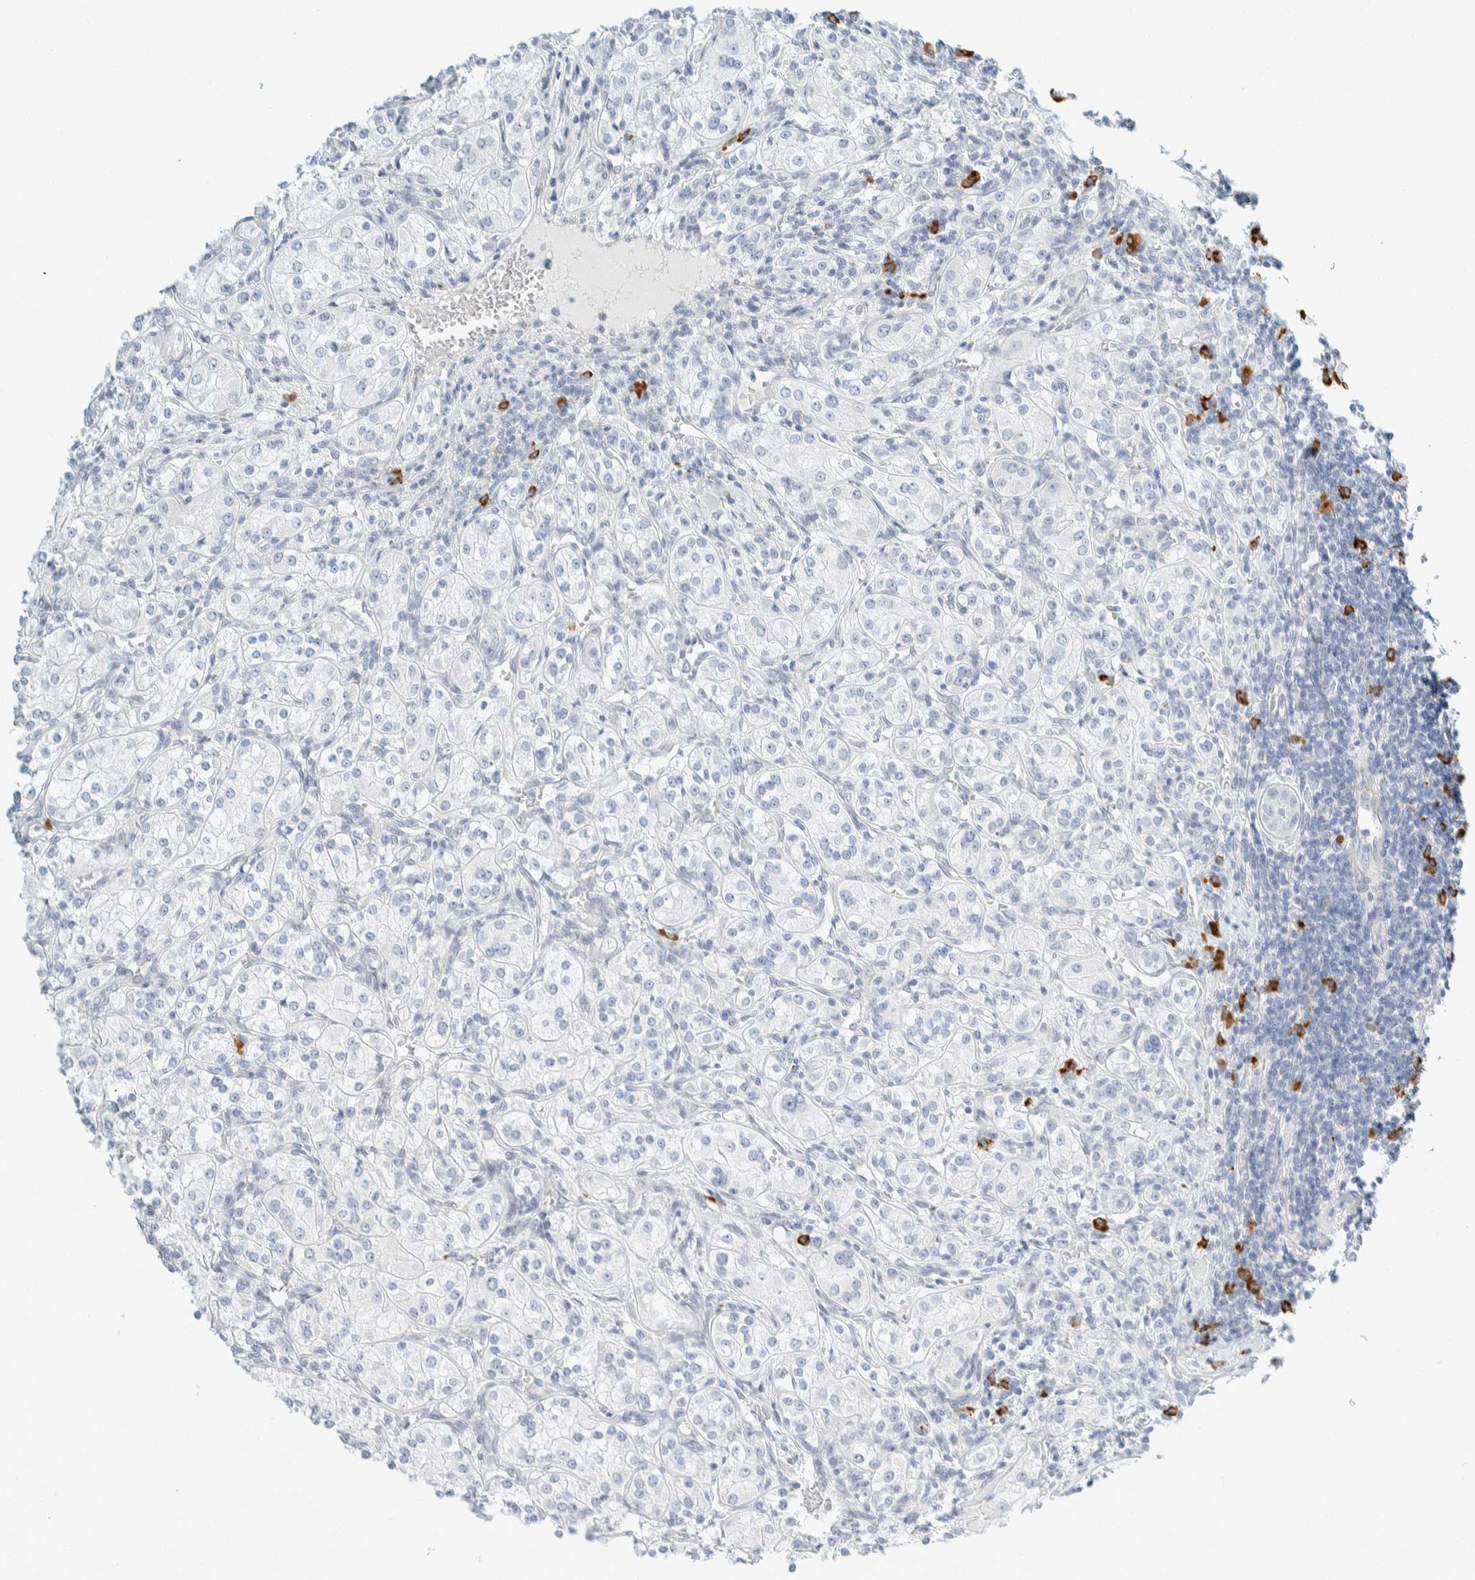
{"staining": {"intensity": "negative", "quantity": "none", "location": "none"}, "tissue": "renal cancer", "cell_type": "Tumor cells", "image_type": "cancer", "snomed": [{"axis": "morphology", "description": "Adenocarcinoma, NOS"}, {"axis": "topography", "description": "Kidney"}], "caption": "High magnification brightfield microscopy of renal cancer (adenocarcinoma) stained with DAB (3,3'-diaminobenzidine) (brown) and counterstained with hematoxylin (blue): tumor cells show no significant expression.", "gene": "ARHGAP27", "patient": {"sex": "male", "age": 77}}